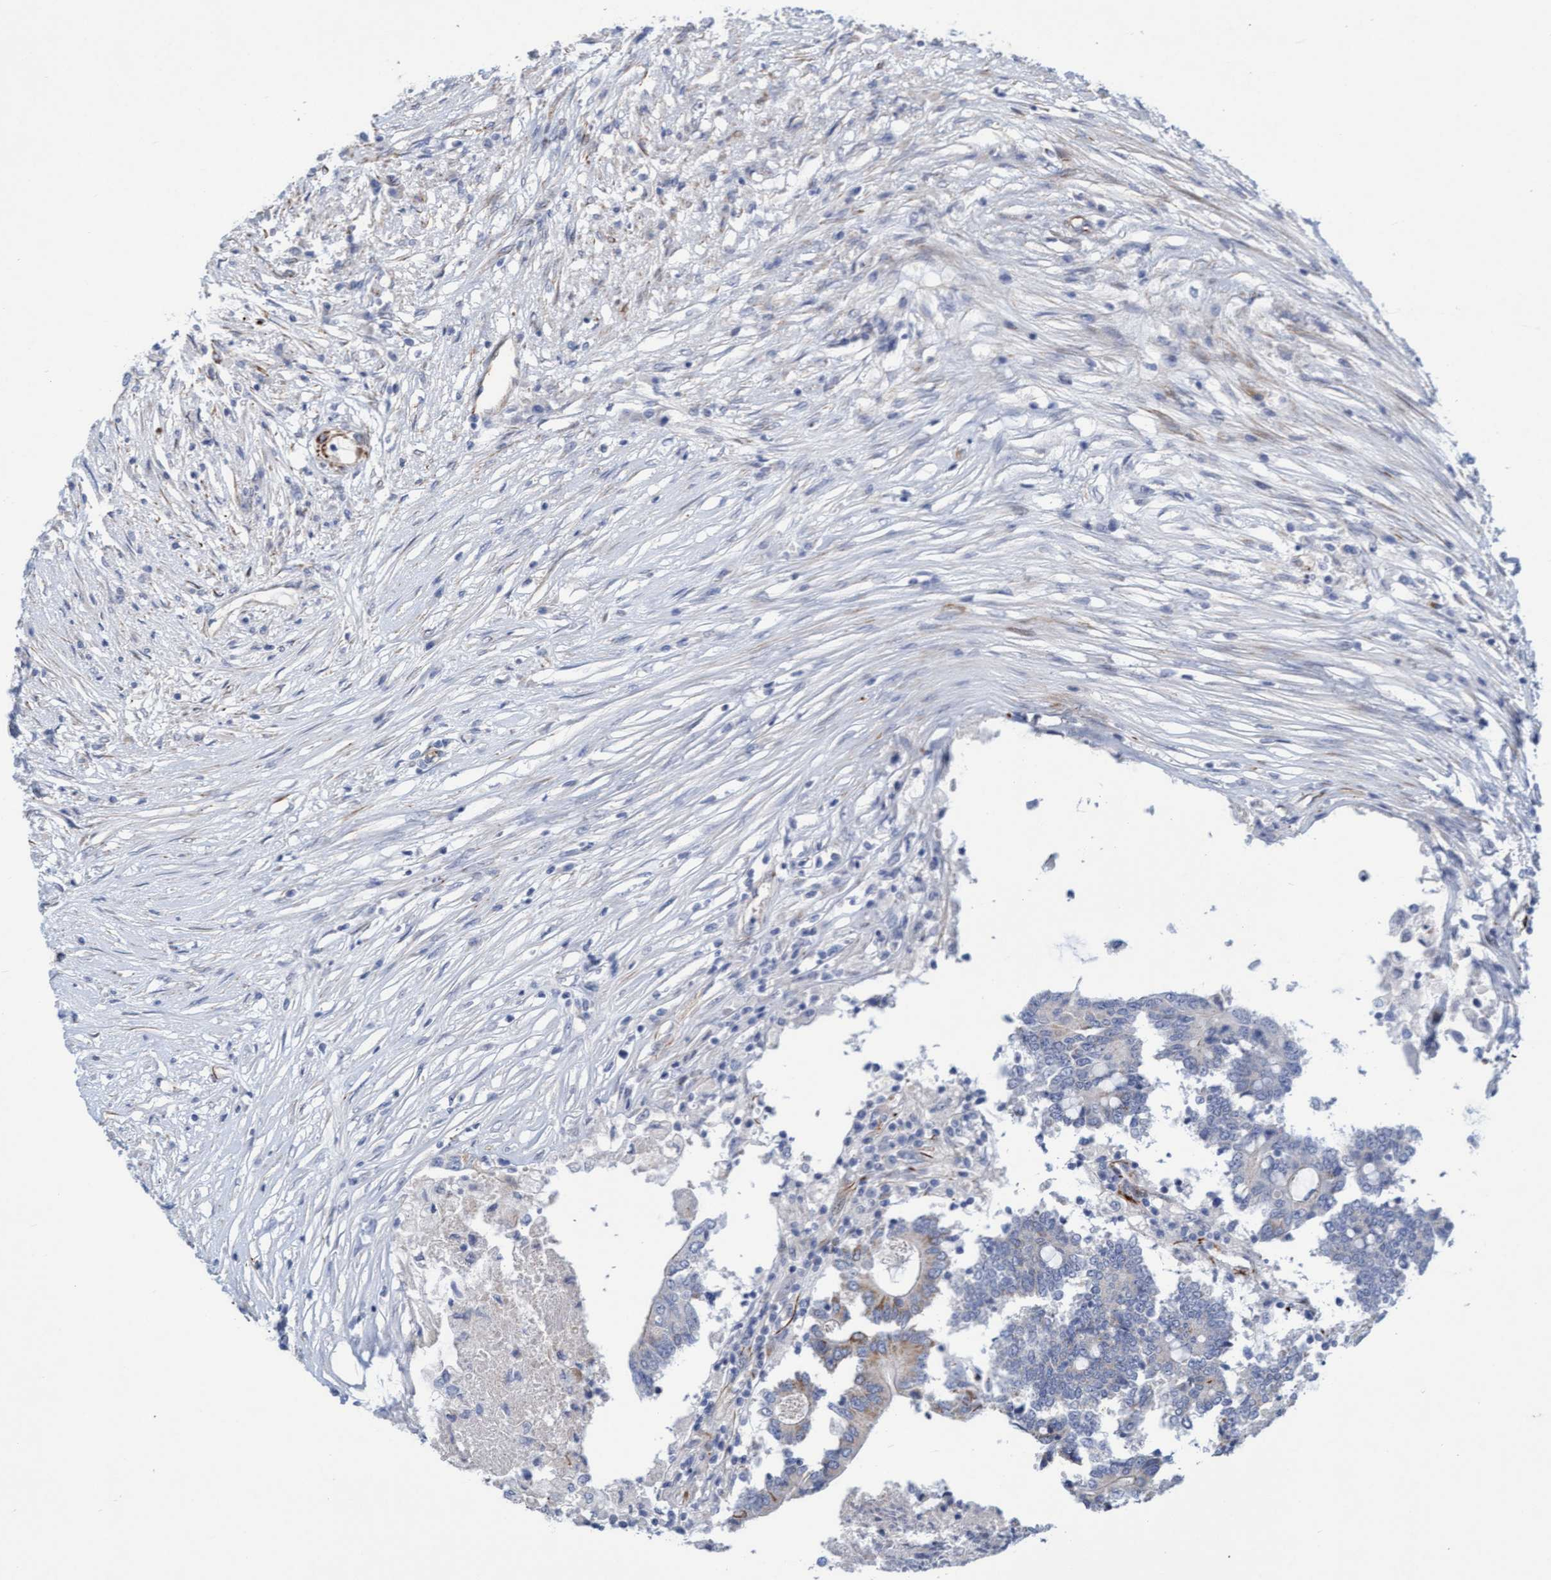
{"staining": {"intensity": "weak", "quantity": "<25%", "location": "cytoplasmic/membranous"}, "tissue": "colorectal cancer", "cell_type": "Tumor cells", "image_type": "cancer", "snomed": [{"axis": "morphology", "description": "Adenocarcinoma, NOS"}, {"axis": "topography", "description": "Rectum"}], "caption": "Immunohistochemistry image of colorectal cancer (adenocarcinoma) stained for a protein (brown), which reveals no staining in tumor cells. The staining was performed using DAB (3,3'-diaminobenzidine) to visualize the protein expression in brown, while the nuclei were stained in blue with hematoxylin (Magnification: 20x).", "gene": "POLG2", "patient": {"sex": "male", "age": 63}}